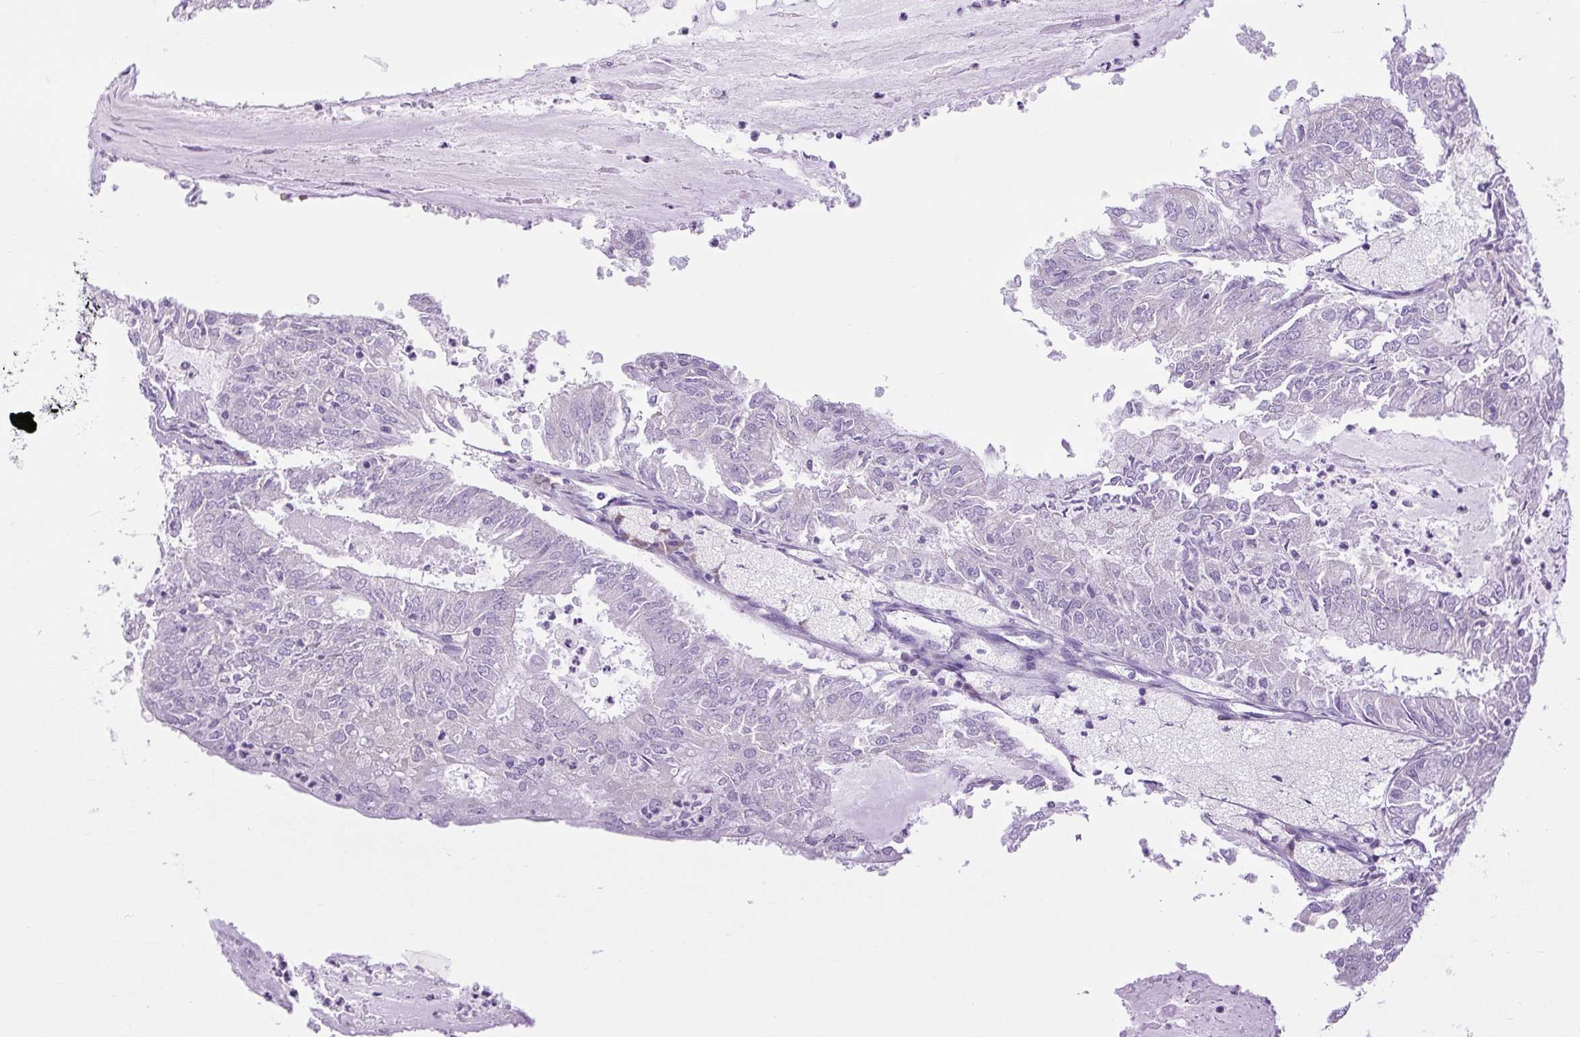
{"staining": {"intensity": "negative", "quantity": "none", "location": "none"}, "tissue": "endometrial cancer", "cell_type": "Tumor cells", "image_type": "cancer", "snomed": [{"axis": "morphology", "description": "Adenocarcinoma, NOS"}, {"axis": "topography", "description": "Endometrium"}], "caption": "Protein analysis of endometrial cancer (adenocarcinoma) displays no significant positivity in tumor cells.", "gene": "SCO2", "patient": {"sex": "female", "age": 57}}